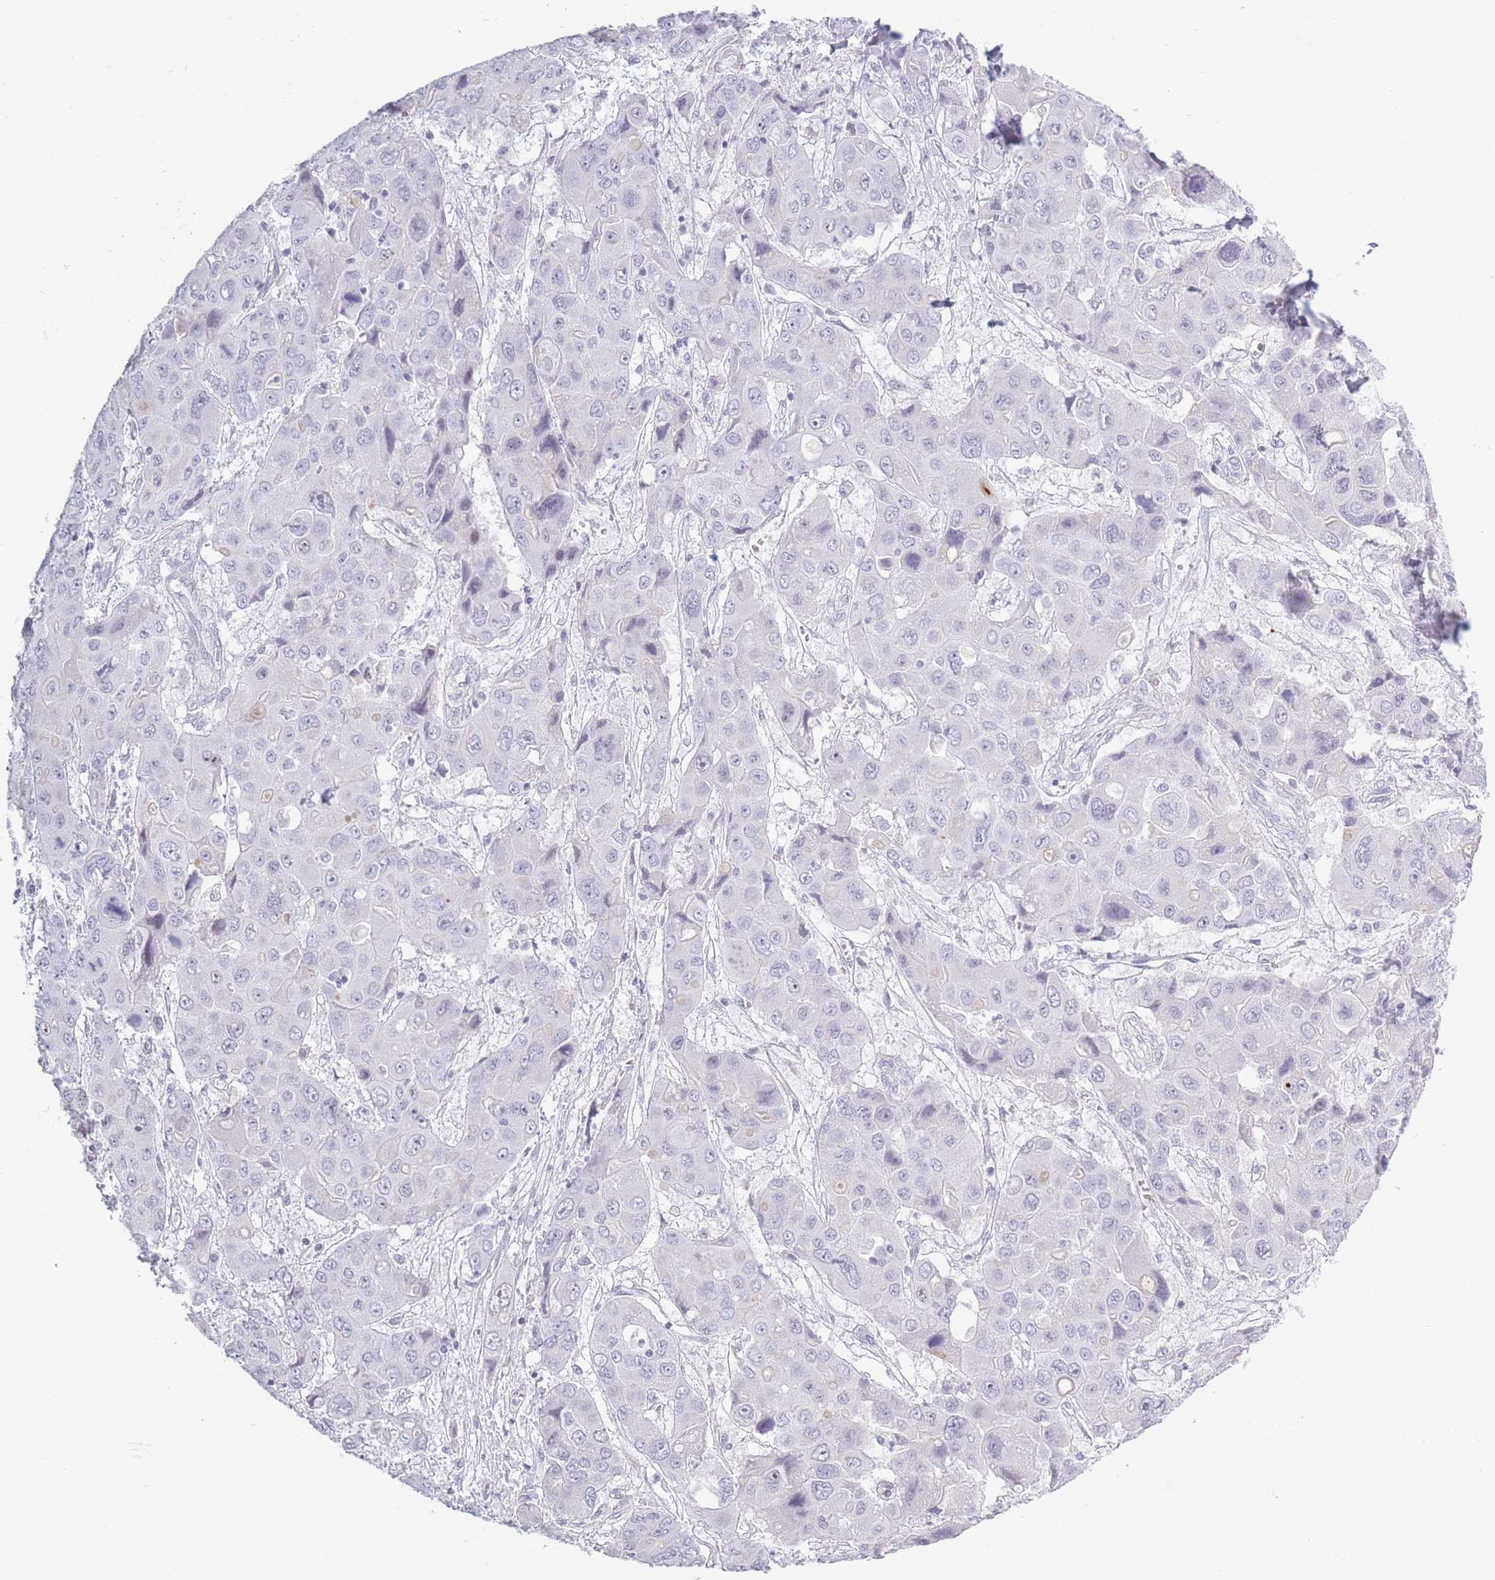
{"staining": {"intensity": "negative", "quantity": "none", "location": "none"}, "tissue": "liver cancer", "cell_type": "Tumor cells", "image_type": "cancer", "snomed": [{"axis": "morphology", "description": "Cholangiocarcinoma"}, {"axis": "topography", "description": "Liver"}], "caption": "This is an immunohistochemistry (IHC) micrograph of cholangiocarcinoma (liver). There is no staining in tumor cells.", "gene": "PLEKHG2", "patient": {"sex": "male", "age": 67}}